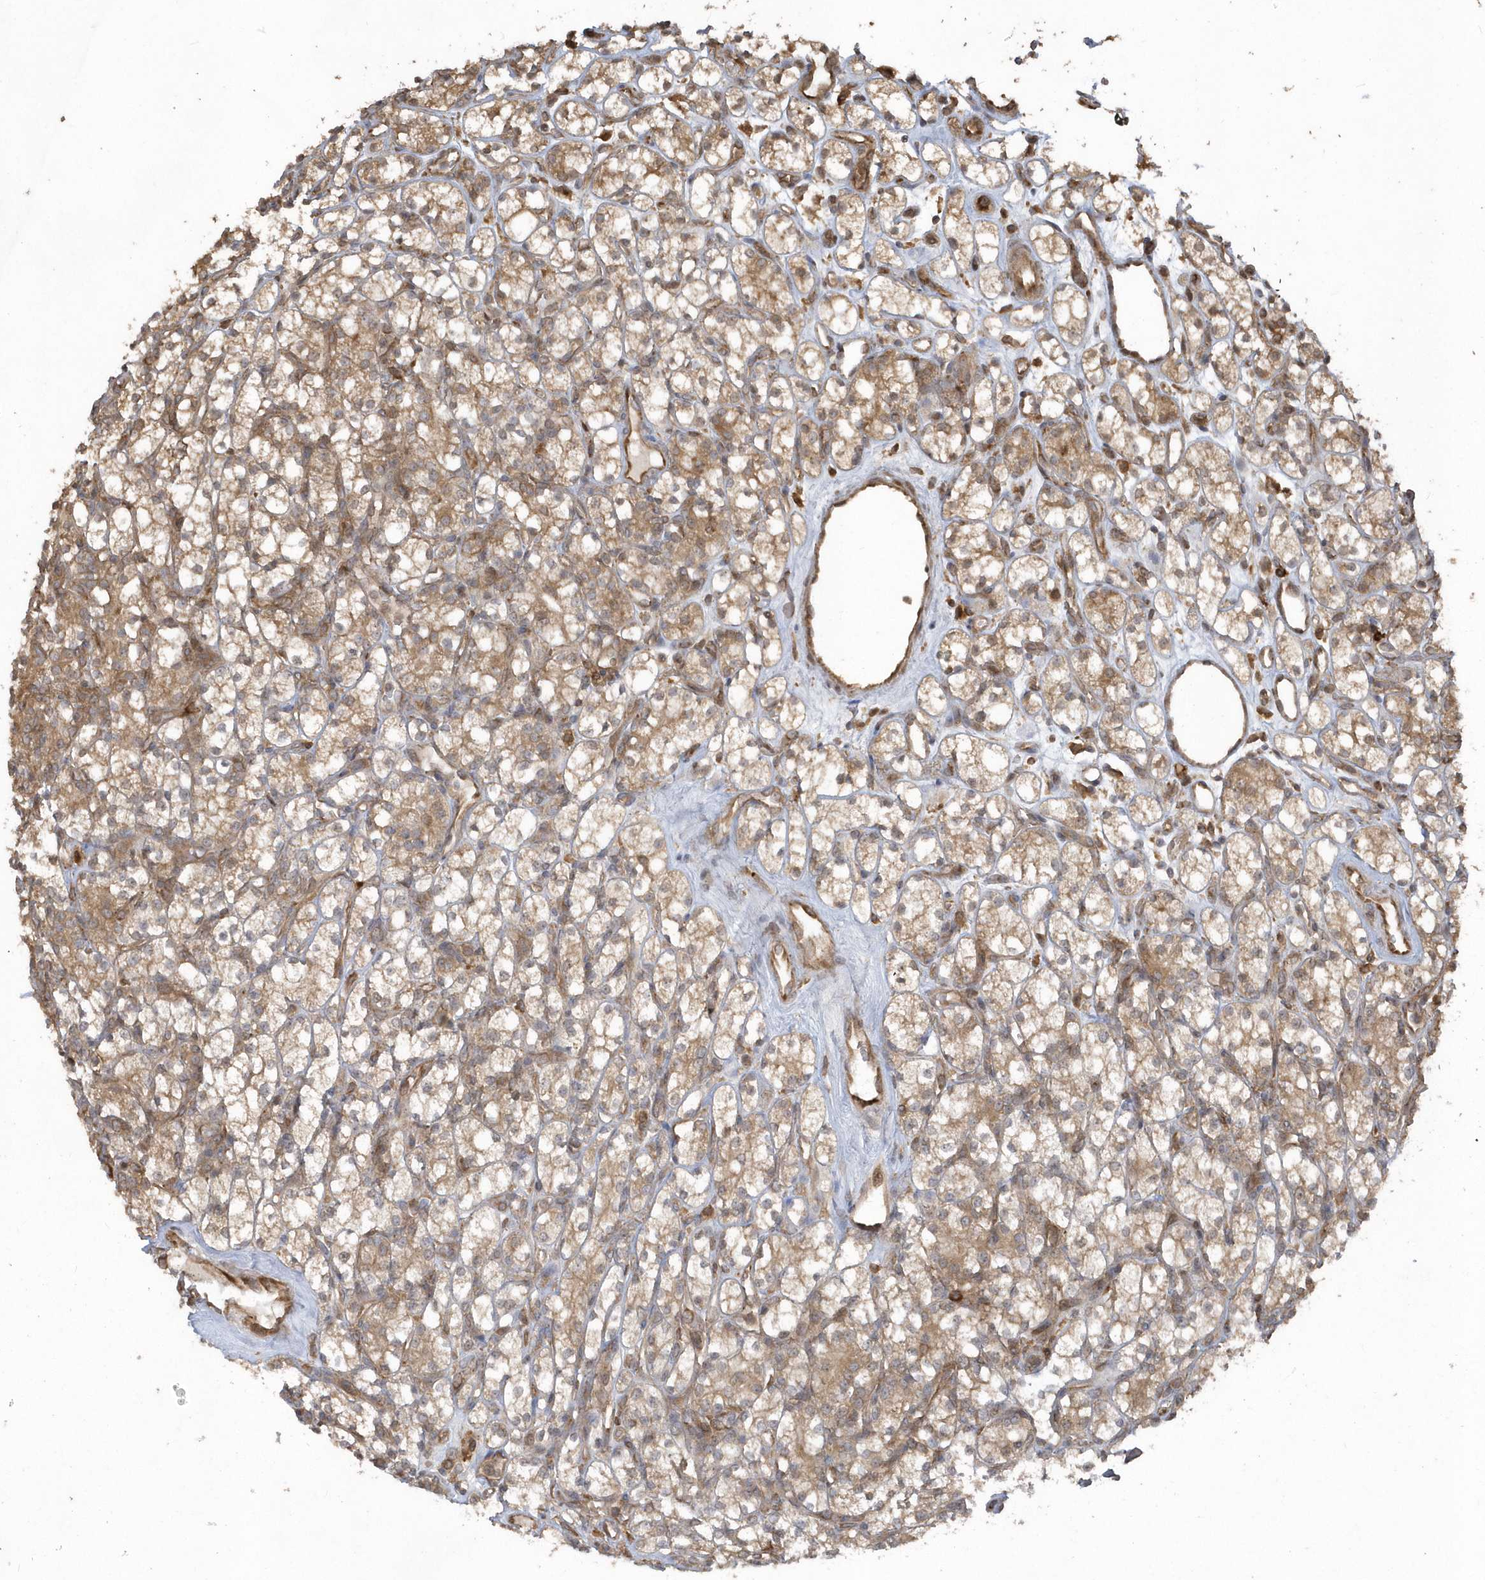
{"staining": {"intensity": "moderate", "quantity": ">75%", "location": "cytoplasmic/membranous"}, "tissue": "renal cancer", "cell_type": "Tumor cells", "image_type": "cancer", "snomed": [{"axis": "morphology", "description": "Adenocarcinoma, NOS"}, {"axis": "topography", "description": "Kidney"}], "caption": "High-magnification brightfield microscopy of renal adenocarcinoma stained with DAB (3,3'-diaminobenzidine) (brown) and counterstained with hematoxylin (blue). tumor cells exhibit moderate cytoplasmic/membranous staining is identified in approximately>75% of cells.", "gene": "HERPUD1", "patient": {"sex": "male", "age": 77}}